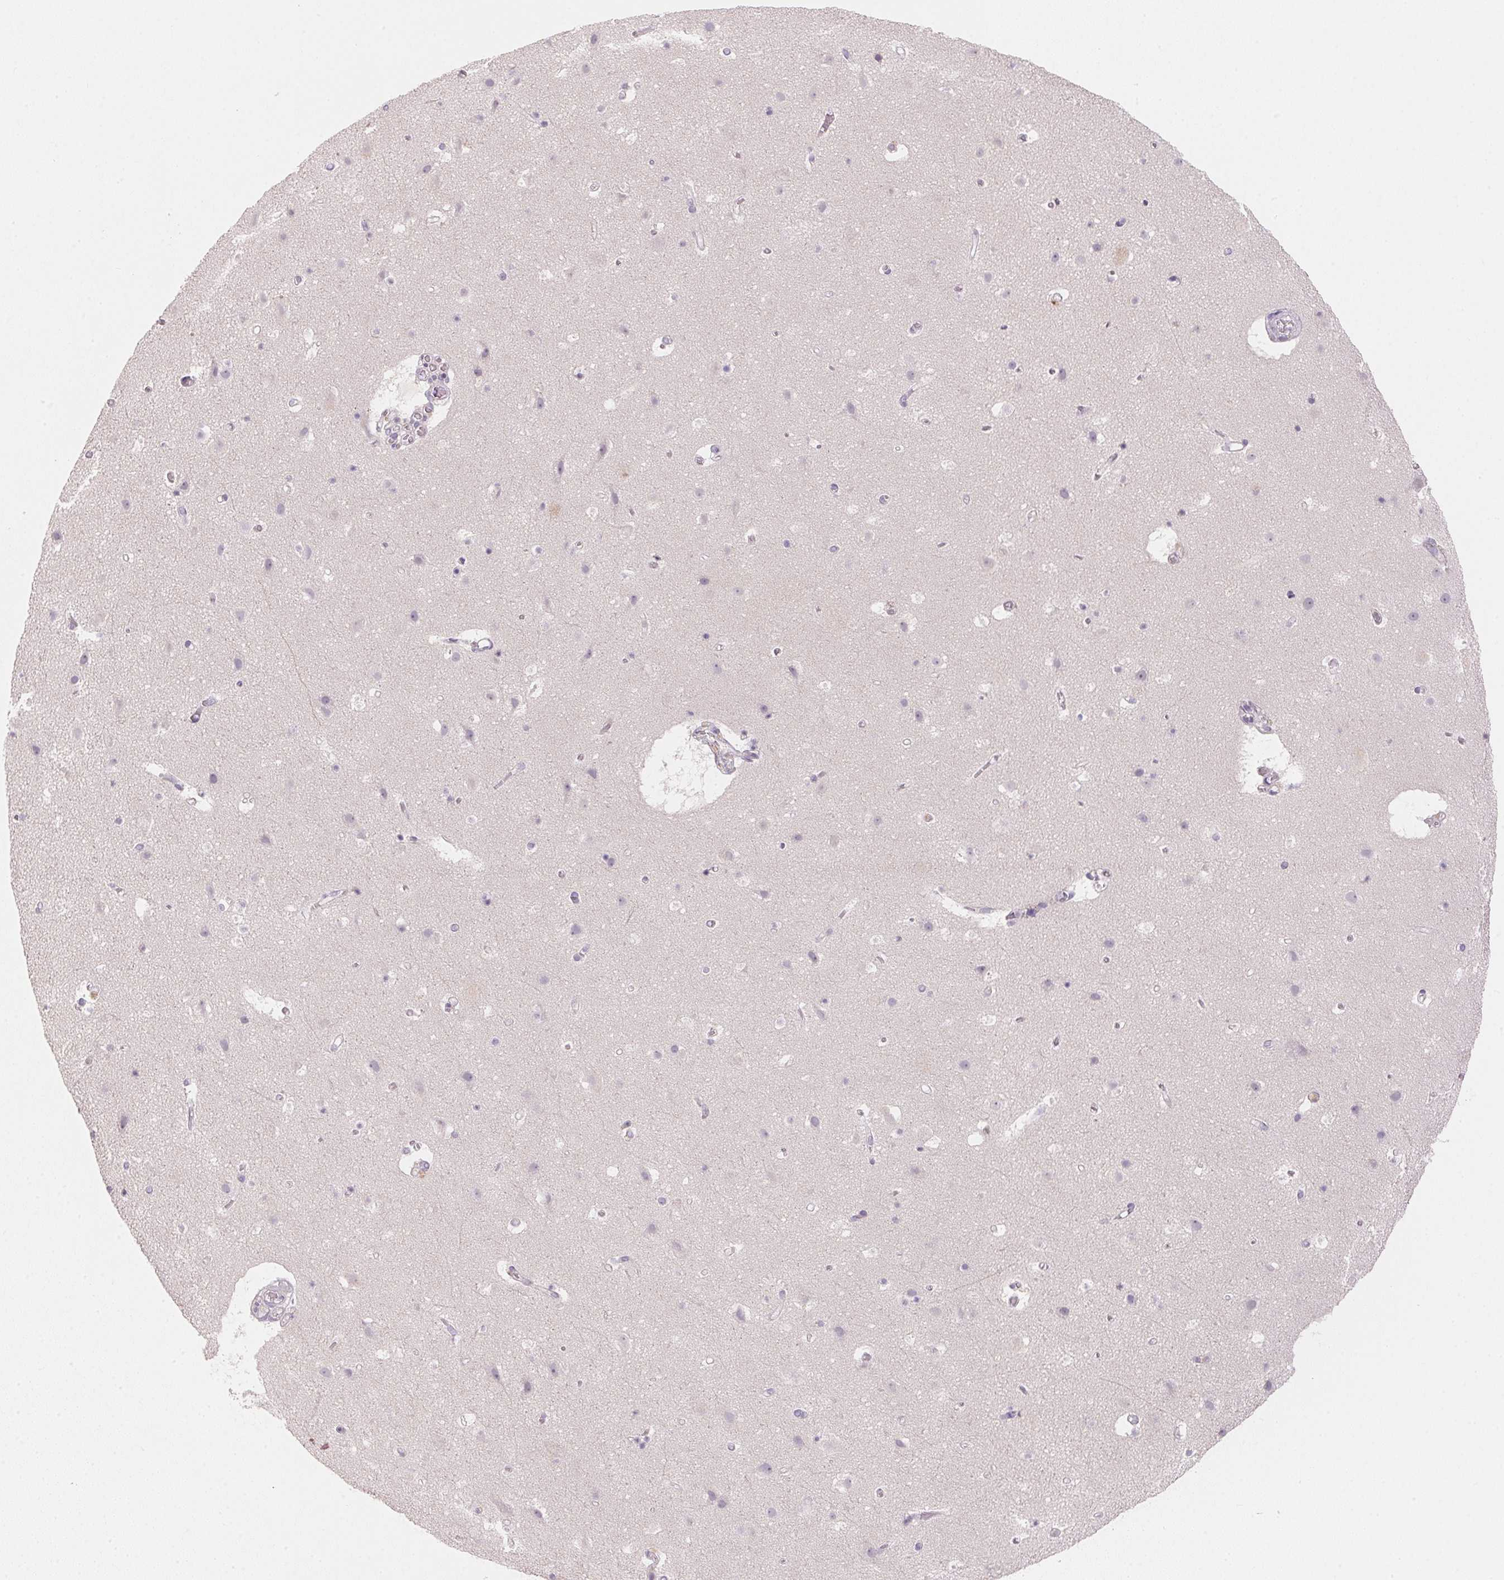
{"staining": {"intensity": "negative", "quantity": "none", "location": "none"}, "tissue": "cerebral cortex", "cell_type": "Endothelial cells", "image_type": "normal", "snomed": [{"axis": "morphology", "description": "Normal tissue, NOS"}, {"axis": "topography", "description": "Cerebral cortex"}], "caption": "The photomicrograph exhibits no staining of endothelial cells in benign cerebral cortex. (Immunohistochemistry, brightfield microscopy, high magnification).", "gene": "RMDN2", "patient": {"sex": "female", "age": 42}}